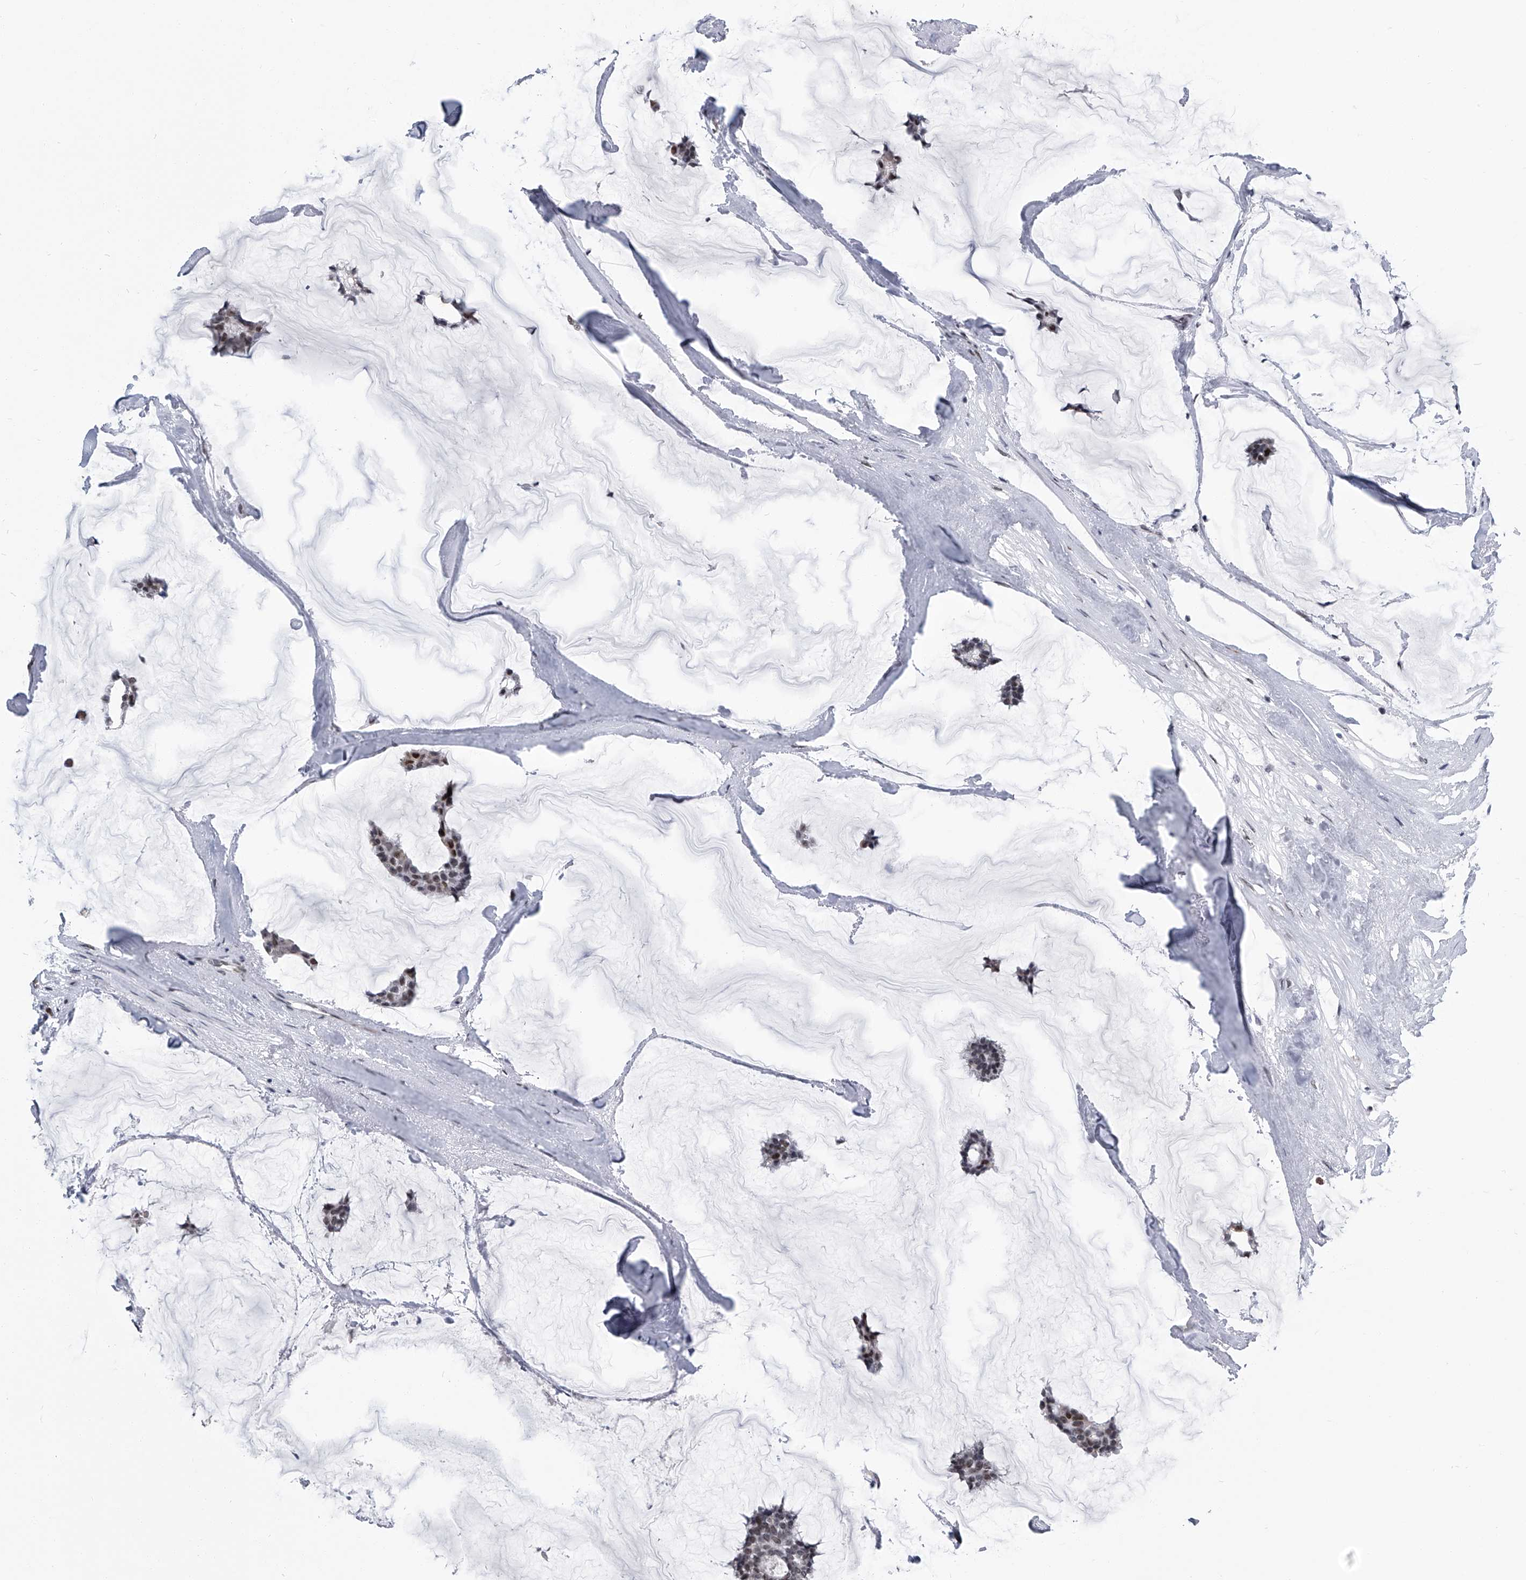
{"staining": {"intensity": "moderate", "quantity": ">75%", "location": "nuclear"}, "tissue": "breast cancer", "cell_type": "Tumor cells", "image_type": "cancer", "snomed": [{"axis": "morphology", "description": "Duct carcinoma"}, {"axis": "topography", "description": "Breast"}], "caption": "Protein staining exhibits moderate nuclear expression in about >75% of tumor cells in intraductal carcinoma (breast).", "gene": "SIM2", "patient": {"sex": "female", "age": 93}}